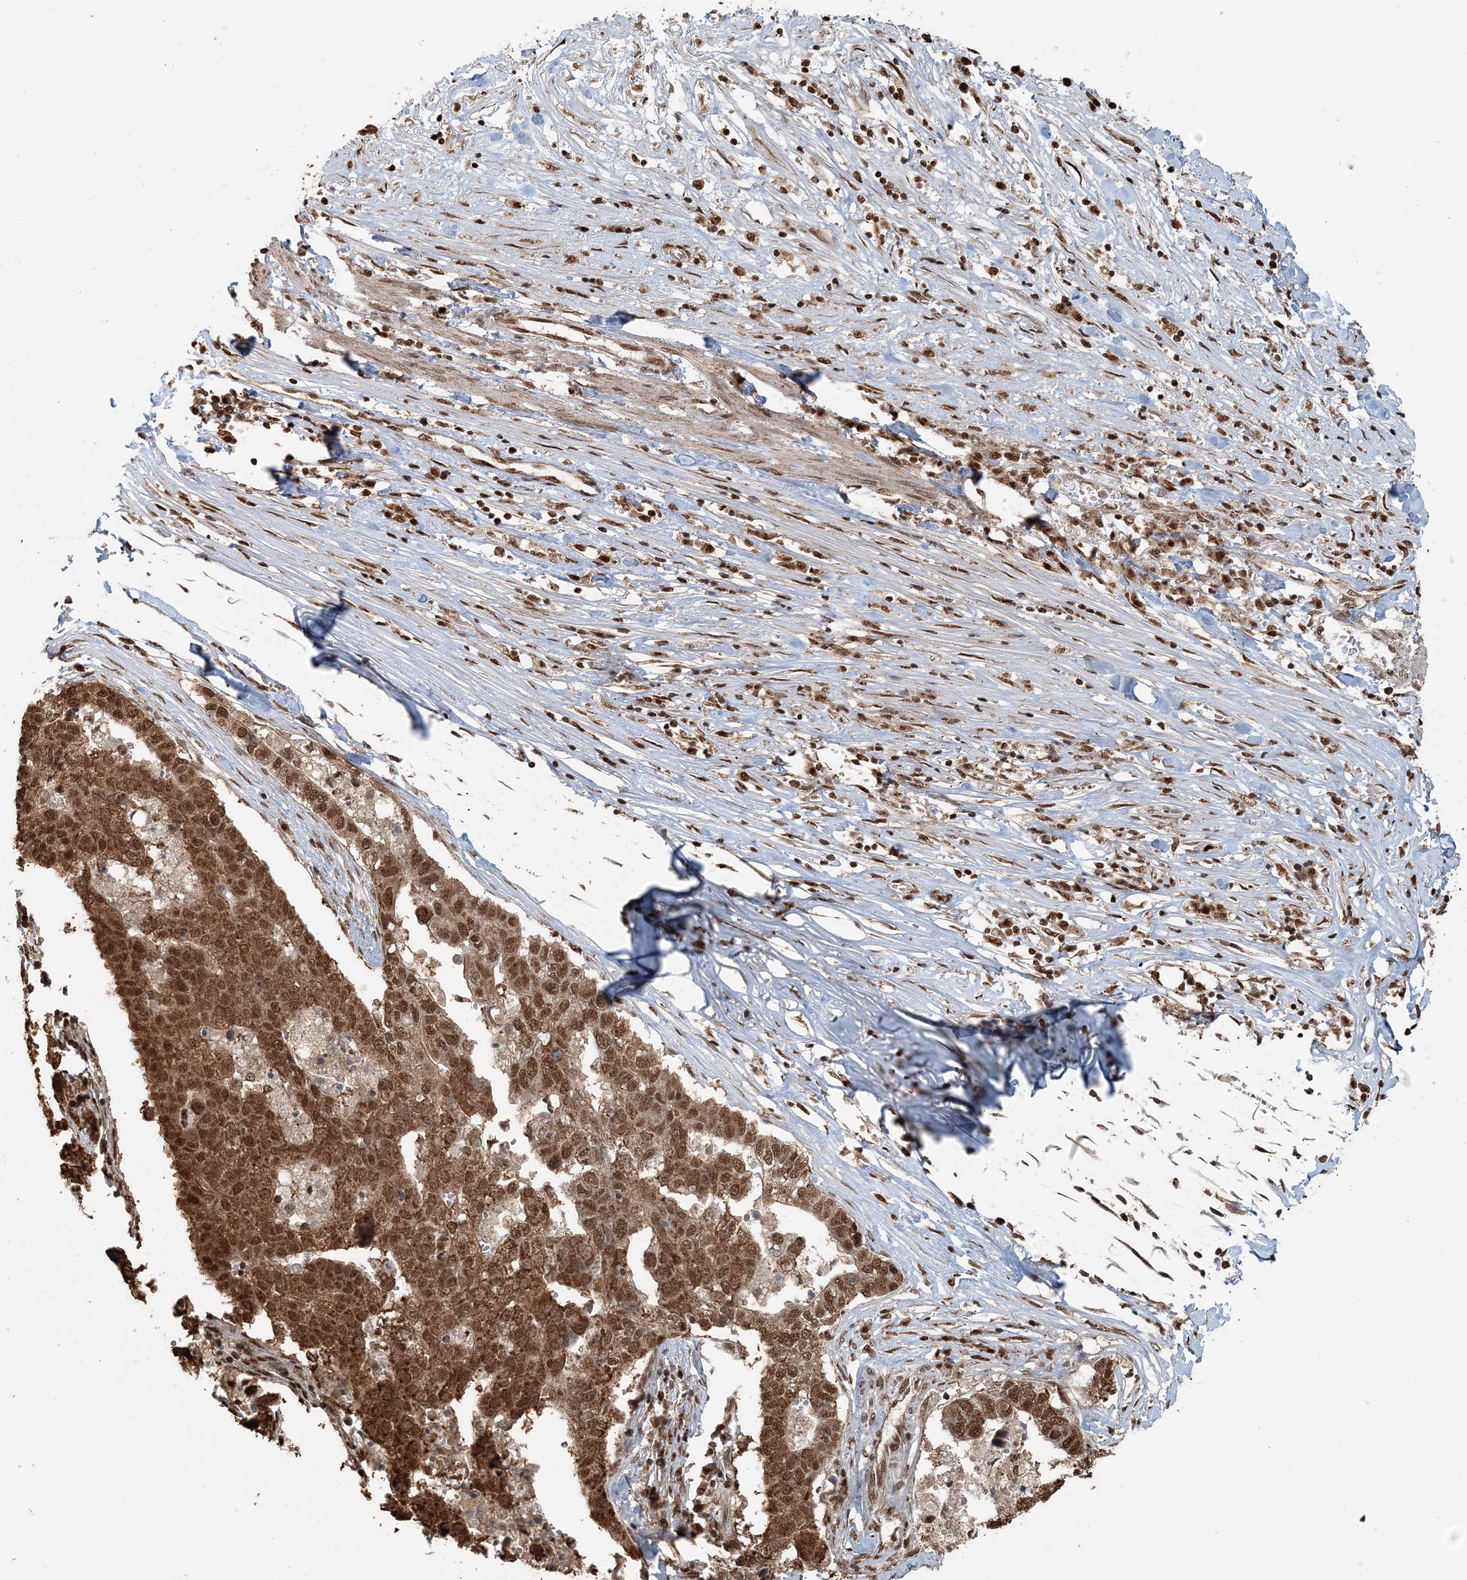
{"staining": {"intensity": "moderate", "quantity": ">75%", "location": "cytoplasmic/membranous,nuclear"}, "tissue": "pancreatic cancer", "cell_type": "Tumor cells", "image_type": "cancer", "snomed": [{"axis": "morphology", "description": "Adenocarcinoma, NOS"}, {"axis": "topography", "description": "Pancreas"}], "caption": "A high-resolution histopathology image shows immunohistochemistry (IHC) staining of adenocarcinoma (pancreatic), which reveals moderate cytoplasmic/membranous and nuclear expression in approximately >75% of tumor cells.", "gene": "ARHGAP35", "patient": {"sex": "female", "age": 61}}